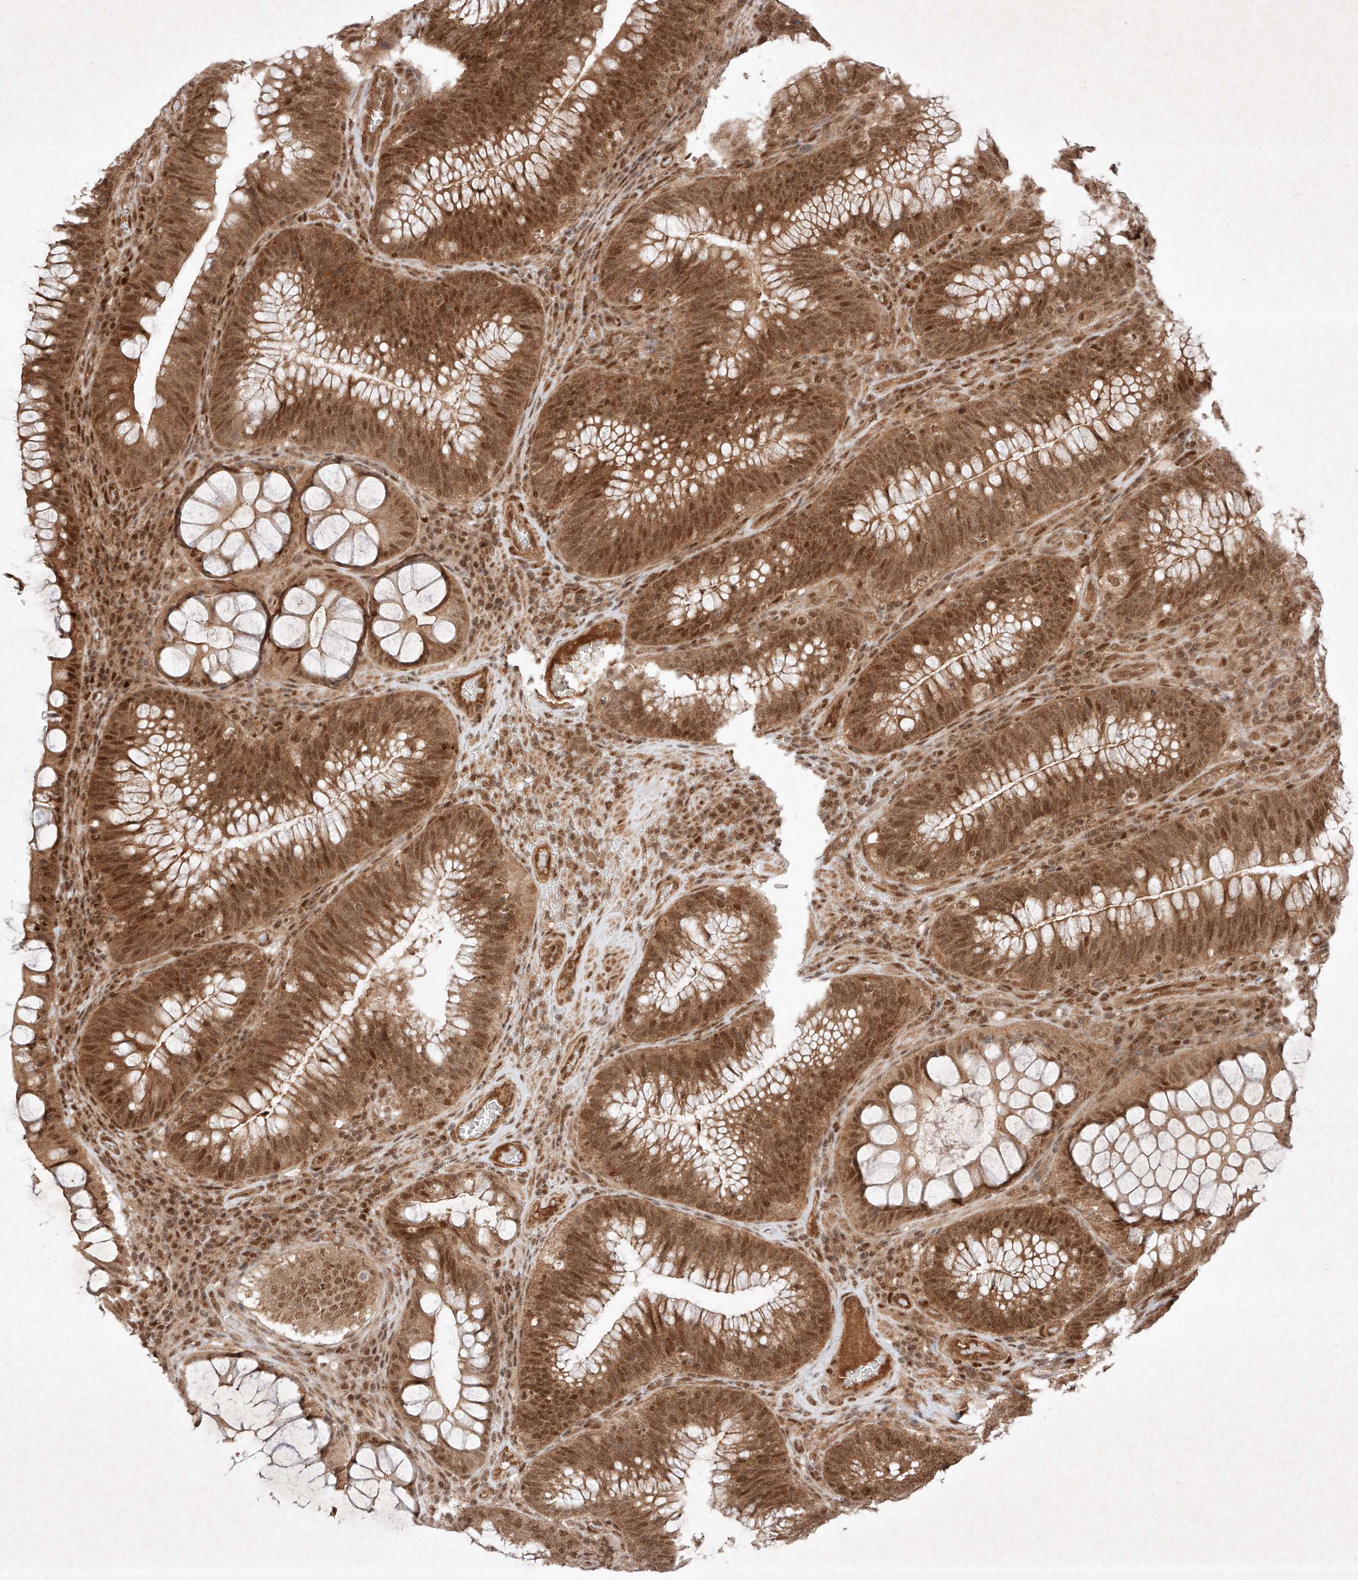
{"staining": {"intensity": "moderate", "quantity": ">75%", "location": "cytoplasmic/membranous,nuclear"}, "tissue": "colorectal cancer", "cell_type": "Tumor cells", "image_type": "cancer", "snomed": [{"axis": "morphology", "description": "Normal tissue, NOS"}, {"axis": "topography", "description": "Colon"}], "caption": "Immunohistochemistry (IHC) micrograph of human colorectal cancer stained for a protein (brown), which exhibits medium levels of moderate cytoplasmic/membranous and nuclear positivity in about >75% of tumor cells.", "gene": "RNF31", "patient": {"sex": "female", "age": 82}}